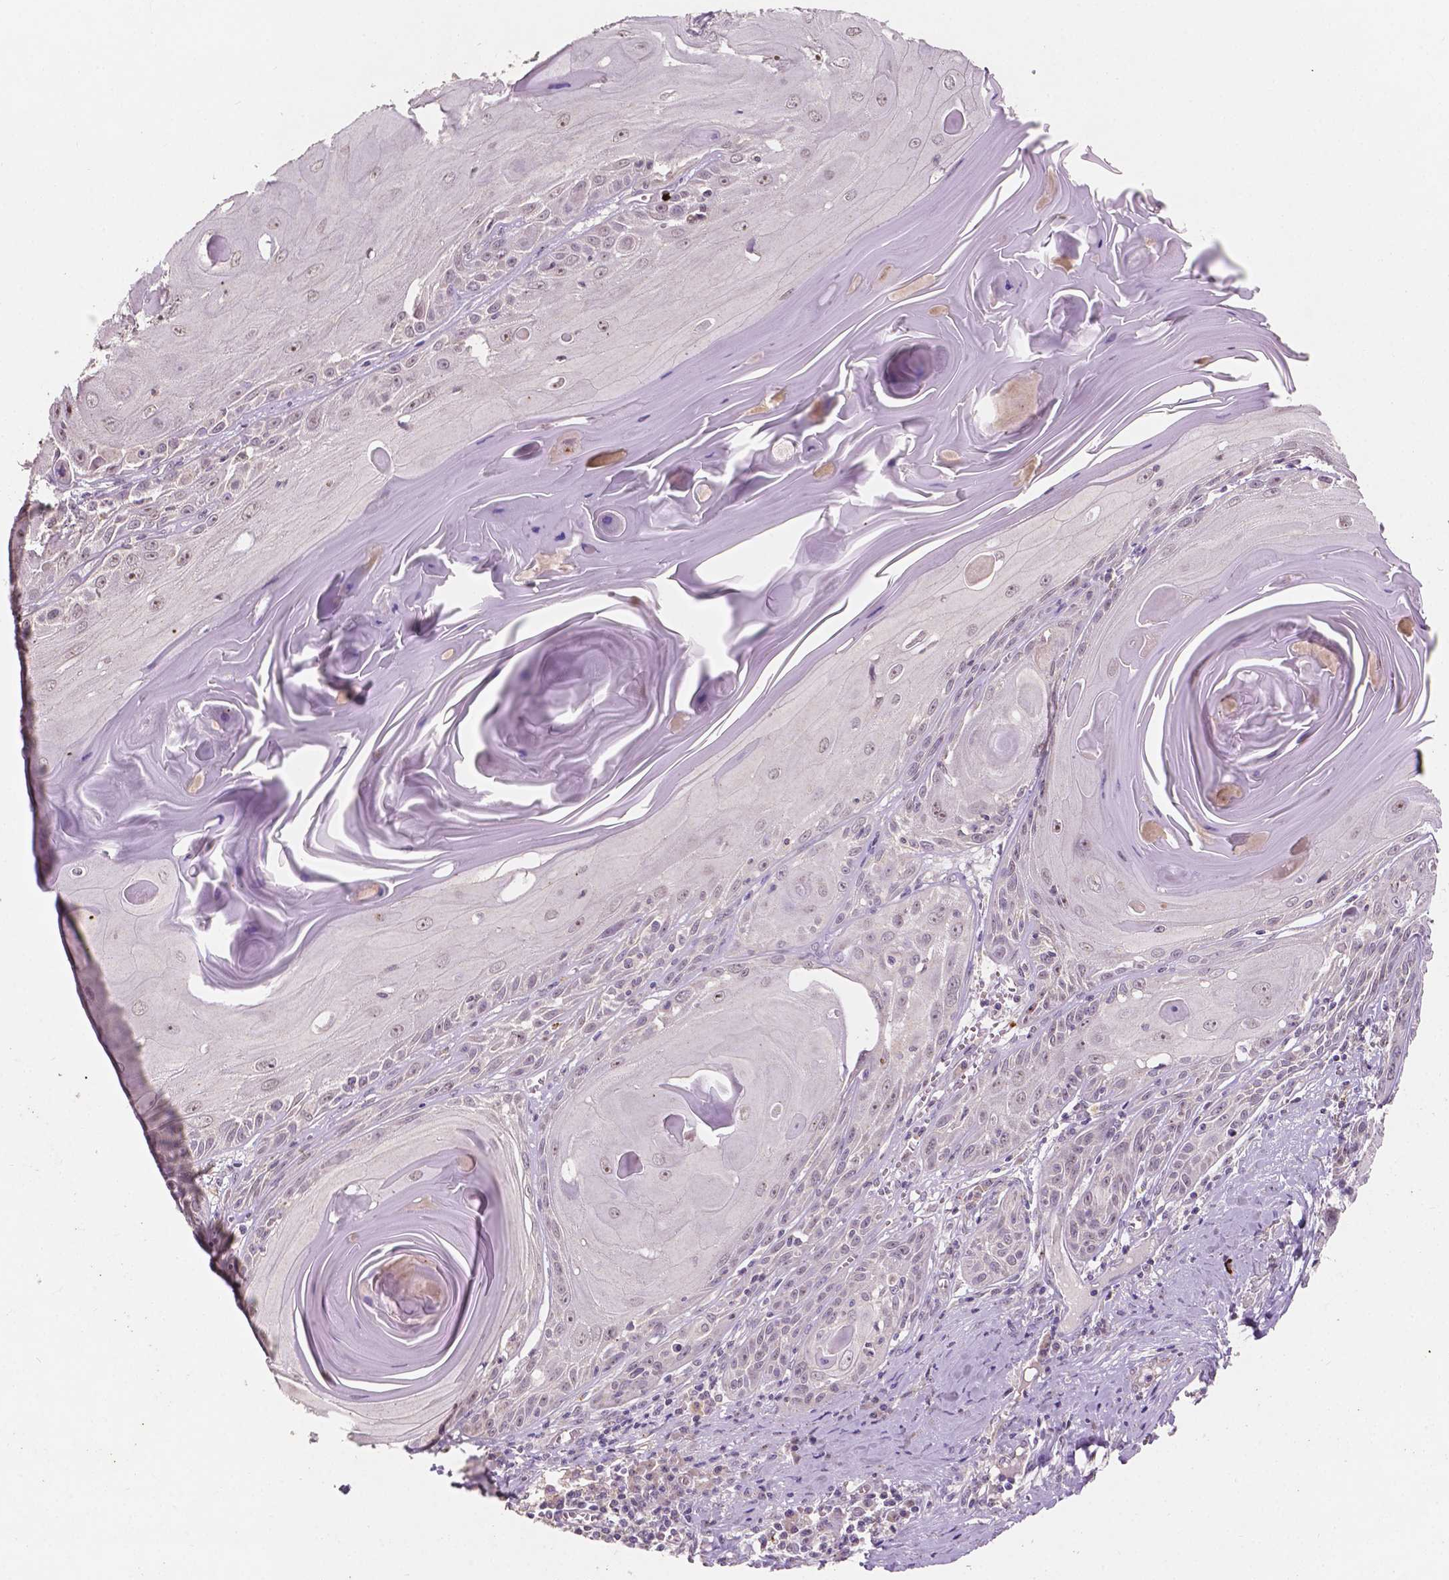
{"staining": {"intensity": "negative", "quantity": "none", "location": "none"}, "tissue": "skin cancer", "cell_type": "Tumor cells", "image_type": "cancer", "snomed": [{"axis": "morphology", "description": "Squamous cell carcinoma, NOS"}, {"axis": "topography", "description": "Skin"}, {"axis": "topography", "description": "Vulva"}], "caption": "Immunohistochemistry (IHC) micrograph of human skin squamous cell carcinoma stained for a protein (brown), which reveals no staining in tumor cells. (Immunohistochemistry, brightfield microscopy, high magnification).", "gene": "SIRT2", "patient": {"sex": "female", "age": 85}}